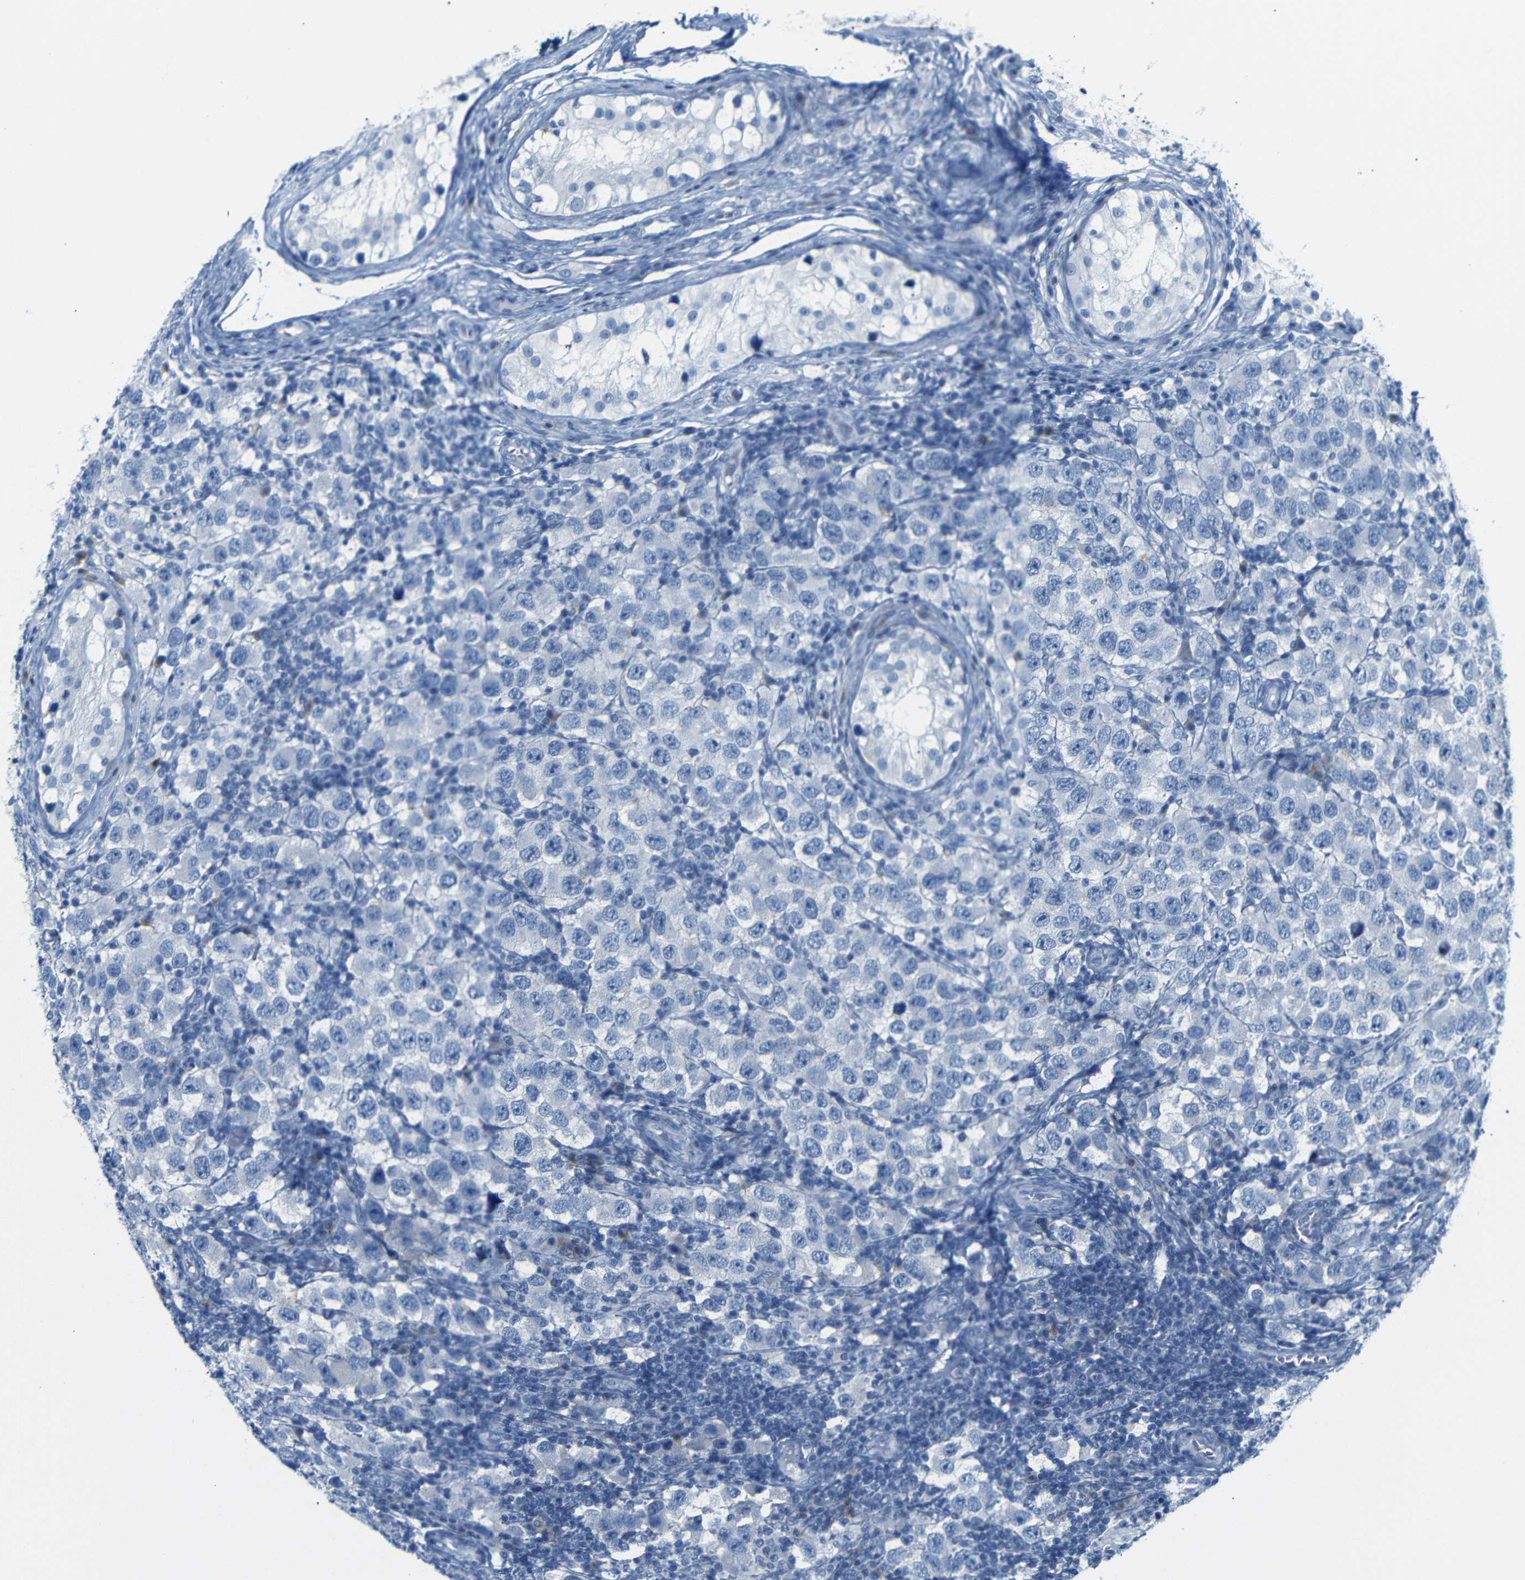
{"staining": {"intensity": "negative", "quantity": "none", "location": "none"}, "tissue": "testis cancer", "cell_type": "Tumor cells", "image_type": "cancer", "snomed": [{"axis": "morphology", "description": "Carcinoma, Embryonal, NOS"}, {"axis": "topography", "description": "Testis"}], "caption": "Immunohistochemical staining of human testis cancer (embryonal carcinoma) displays no significant expression in tumor cells.", "gene": "FCRL1", "patient": {"sex": "male", "age": 21}}